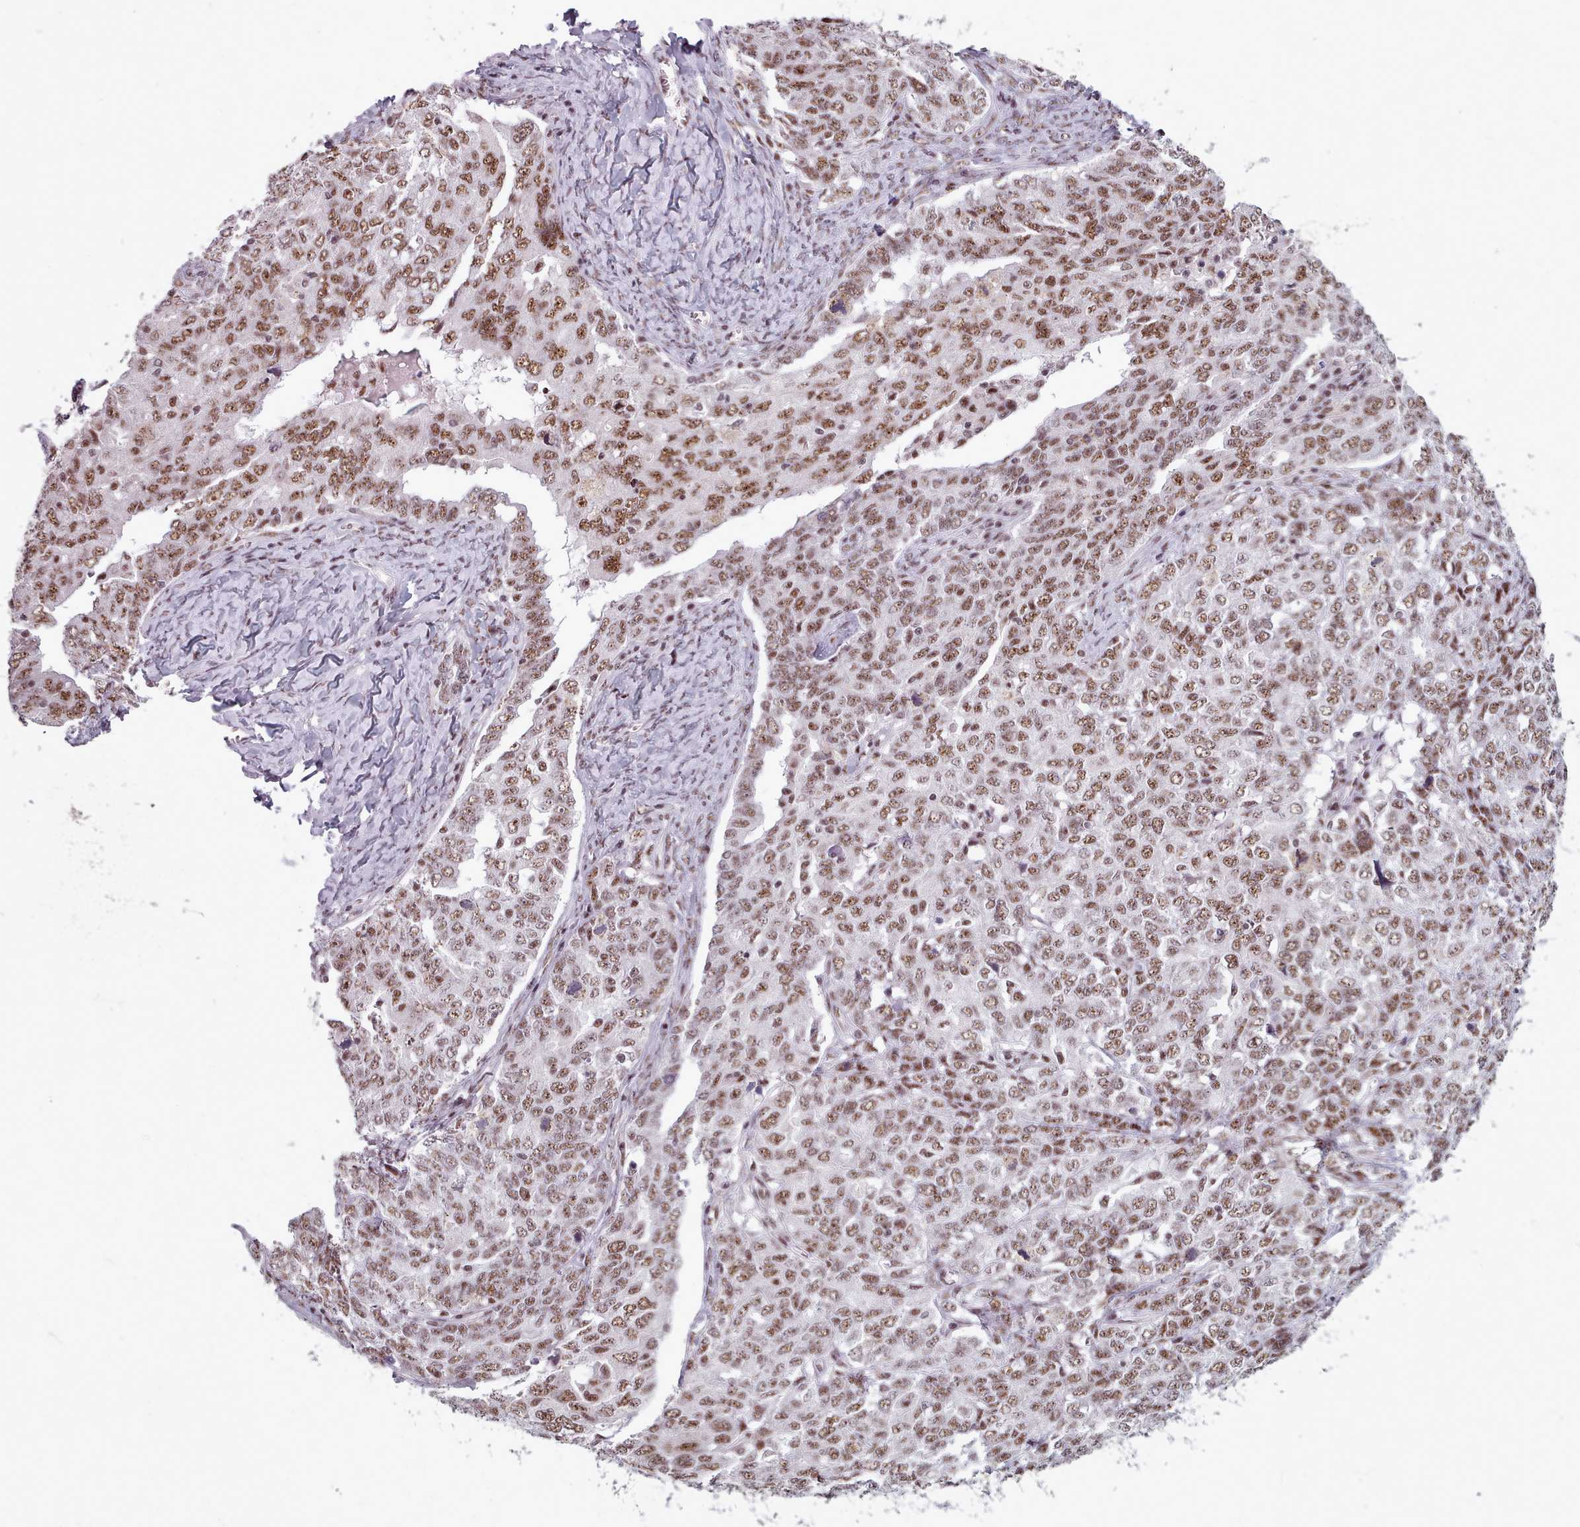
{"staining": {"intensity": "moderate", "quantity": ">75%", "location": "nuclear"}, "tissue": "ovarian cancer", "cell_type": "Tumor cells", "image_type": "cancer", "snomed": [{"axis": "morphology", "description": "Carcinoma, endometroid"}, {"axis": "topography", "description": "Ovary"}], "caption": "Immunohistochemical staining of human ovarian endometroid carcinoma demonstrates medium levels of moderate nuclear protein expression in approximately >75% of tumor cells.", "gene": "SRRM1", "patient": {"sex": "female", "age": 62}}